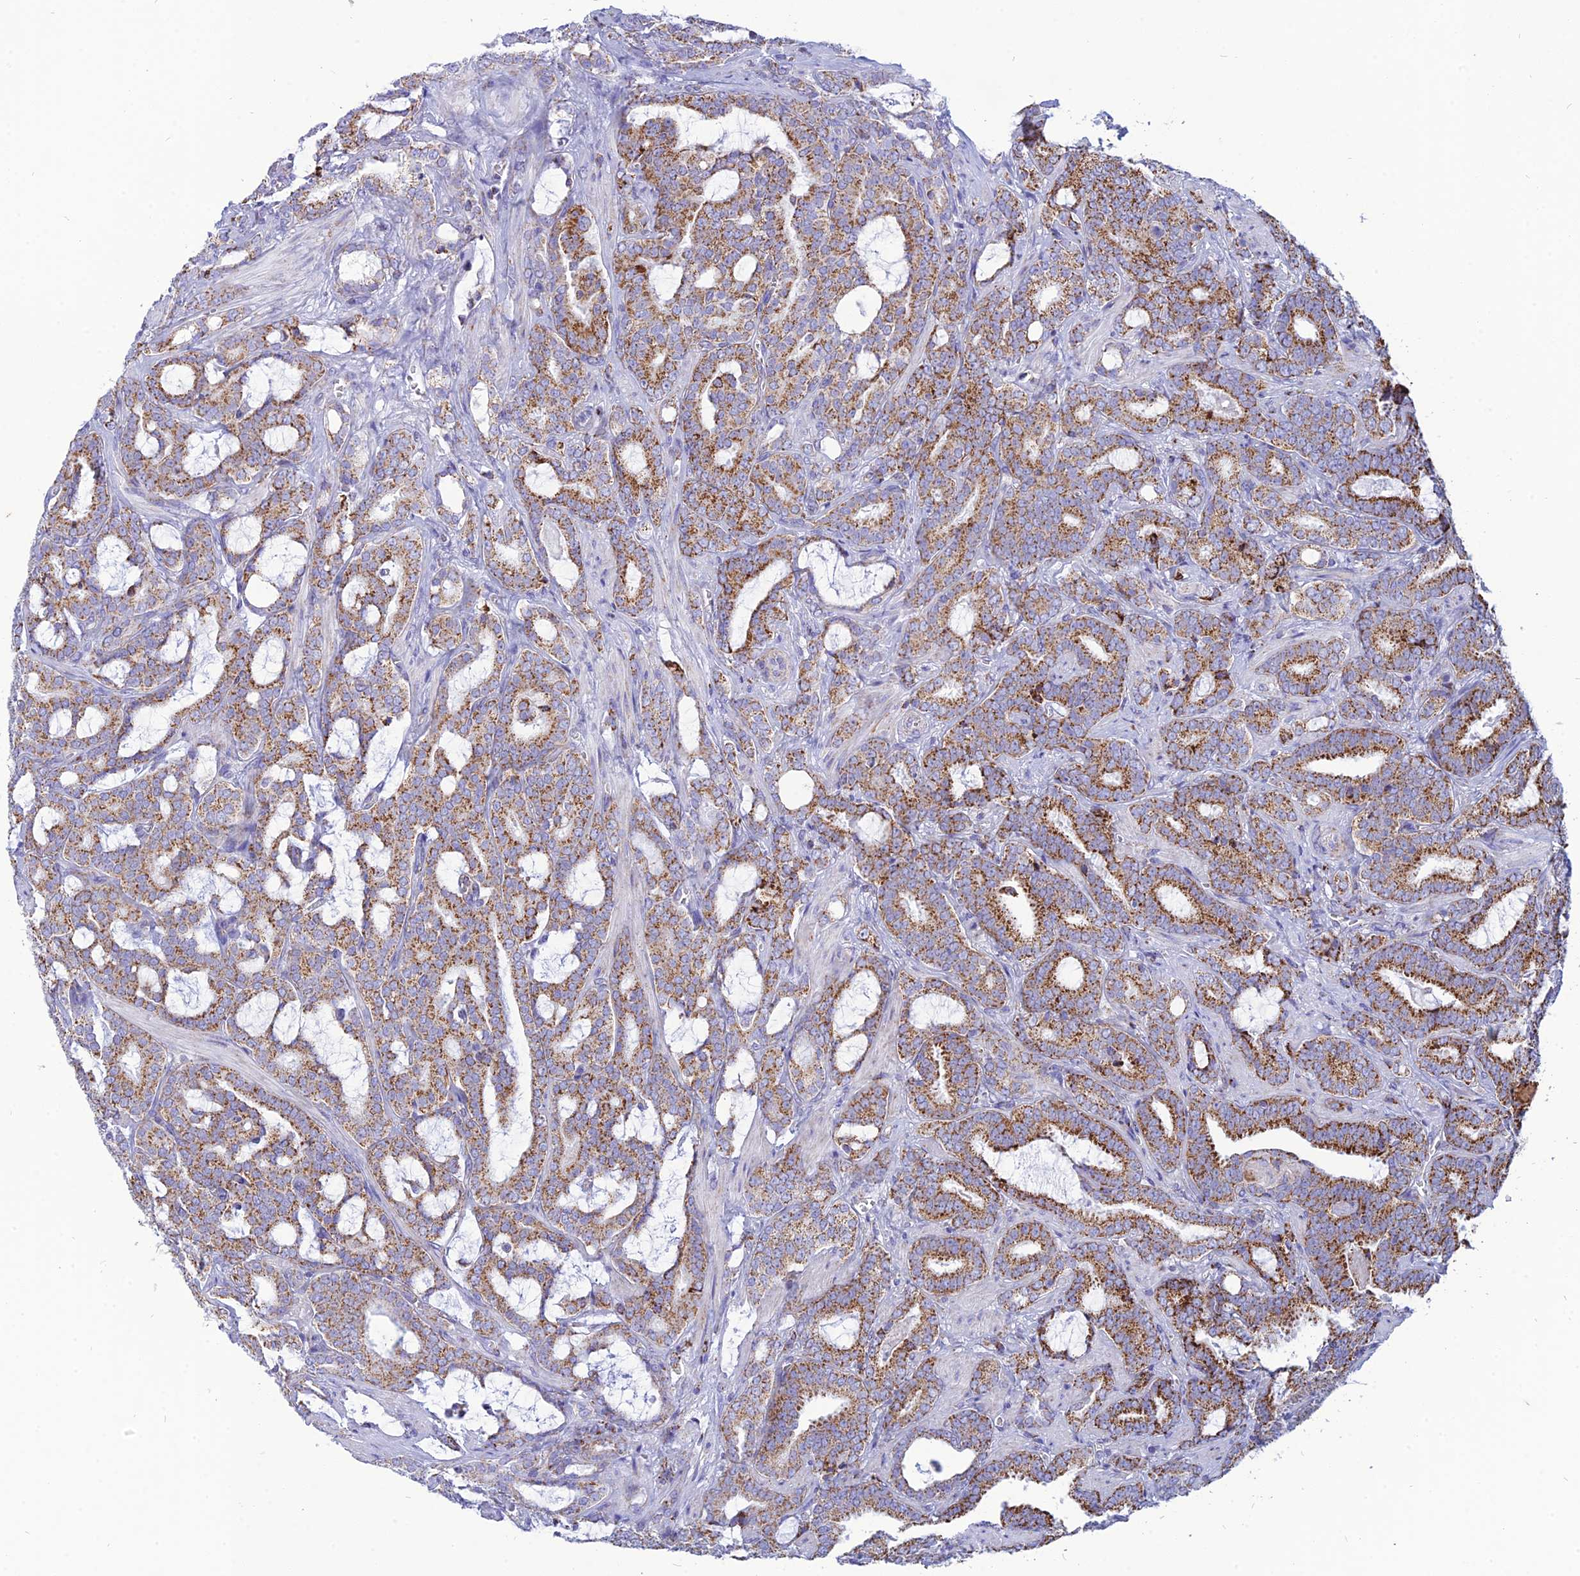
{"staining": {"intensity": "moderate", "quantity": ">75%", "location": "cytoplasmic/membranous"}, "tissue": "prostate cancer", "cell_type": "Tumor cells", "image_type": "cancer", "snomed": [{"axis": "morphology", "description": "Adenocarcinoma, High grade"}, {"axis": "topography", "description": "Prostate and seminal vesicle, NOS"}], "caption": "Moderate cytoplasmic/membranous protein positivity is appreciated in approximately >75% of tumor cells in prostate cancer. Nuclei are stained in blue.", "gene": "PACC1", "patient": {"sex": "male", "age": 67}}